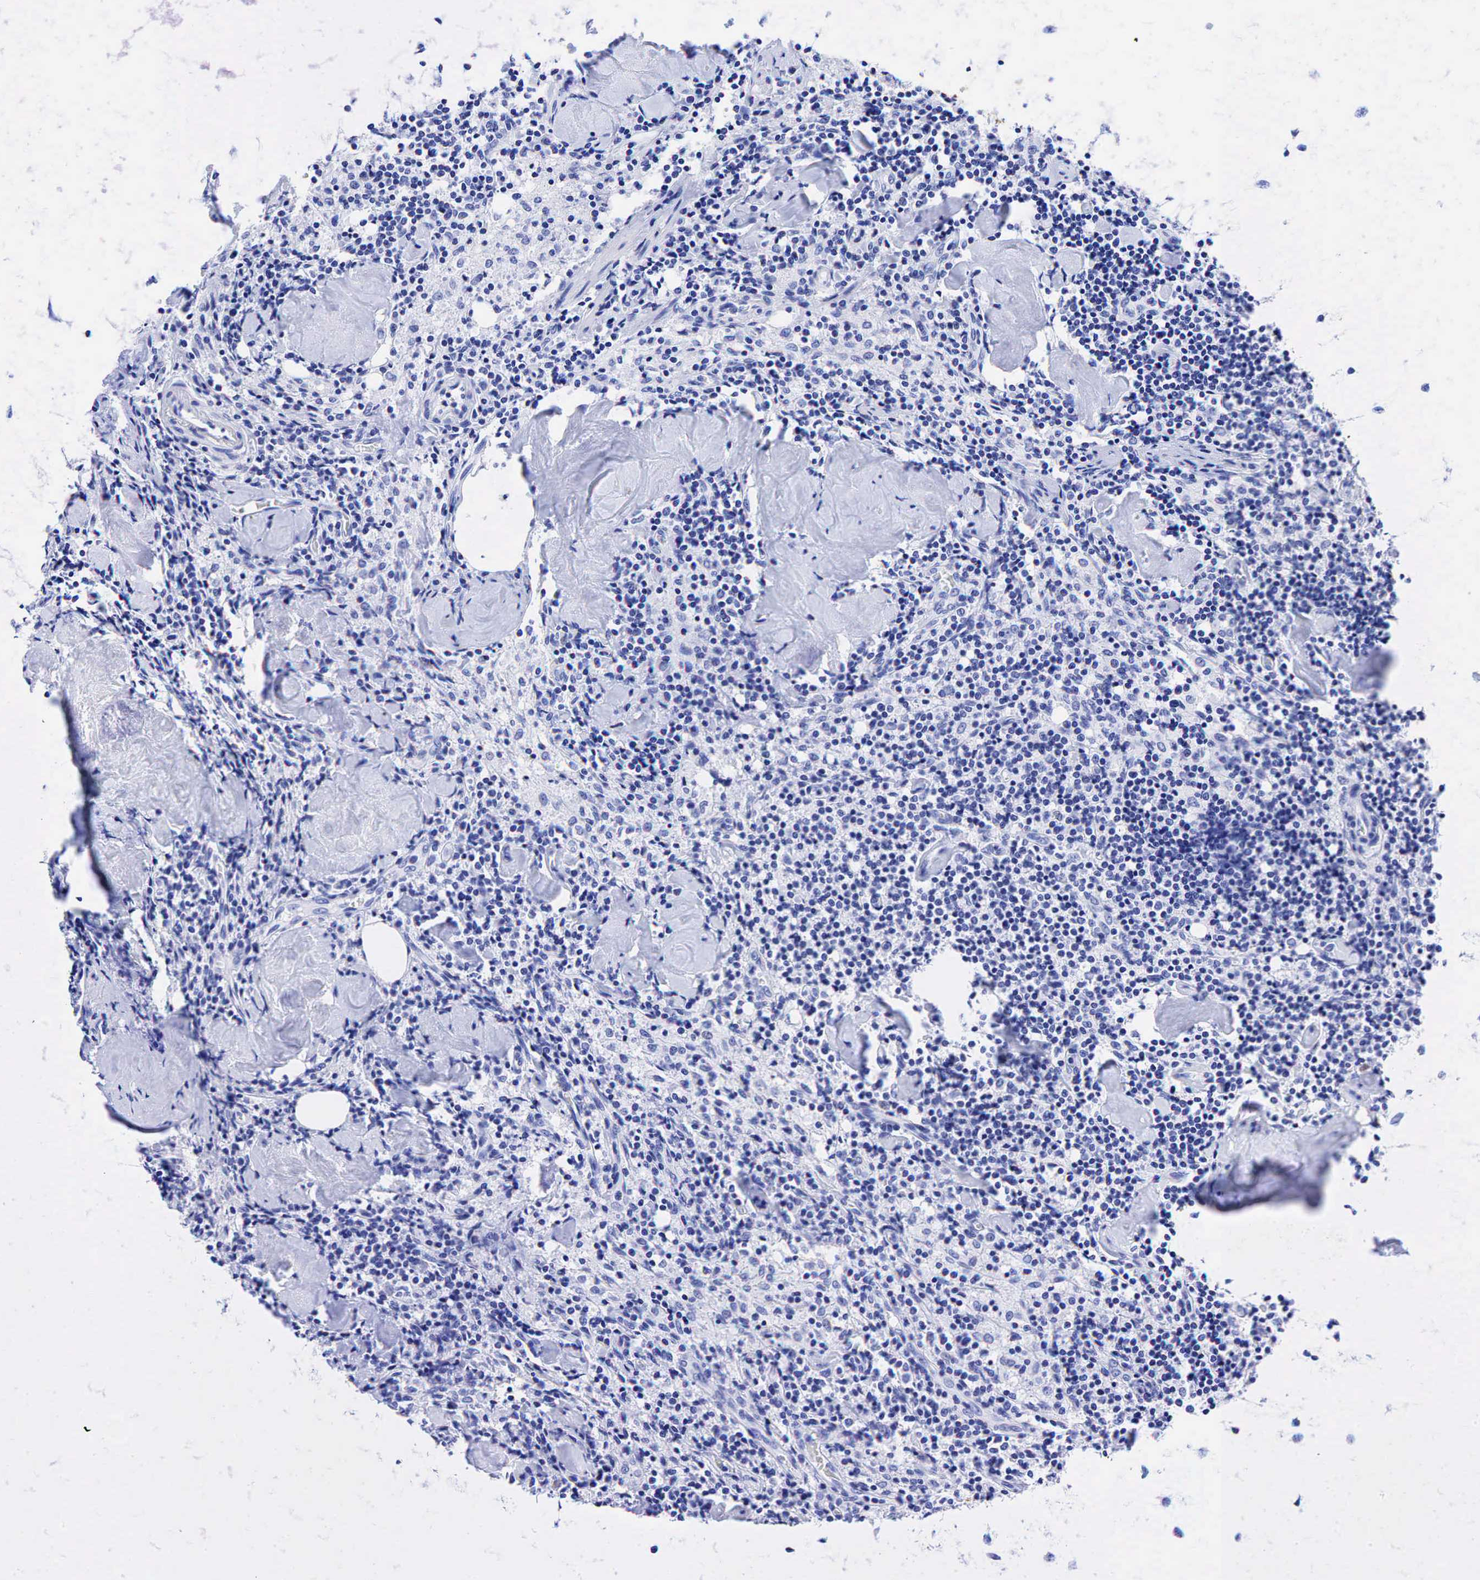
{"staining": {"intensity": "negative", "quantity": "none", "location": "none"}, "tissue": "lymph node", "cell_type": "Germinal center cells", "image_type": "normal", "snomed": [{"axis": "morphology", "description": "Normal tissue, NOS"}, {"axis": "topography", "description": "Lymph node"}], "caption": "Immunohistochemistry (IHC) histopathology image of benign human lymph node stained for a protein (brown), which displays no expression in germinal center cells. (Immunohistochemistry, brightfield microscopy, high magnification).", "gene": "KRT19", "patient": {"sex": "male", "age": 67}}